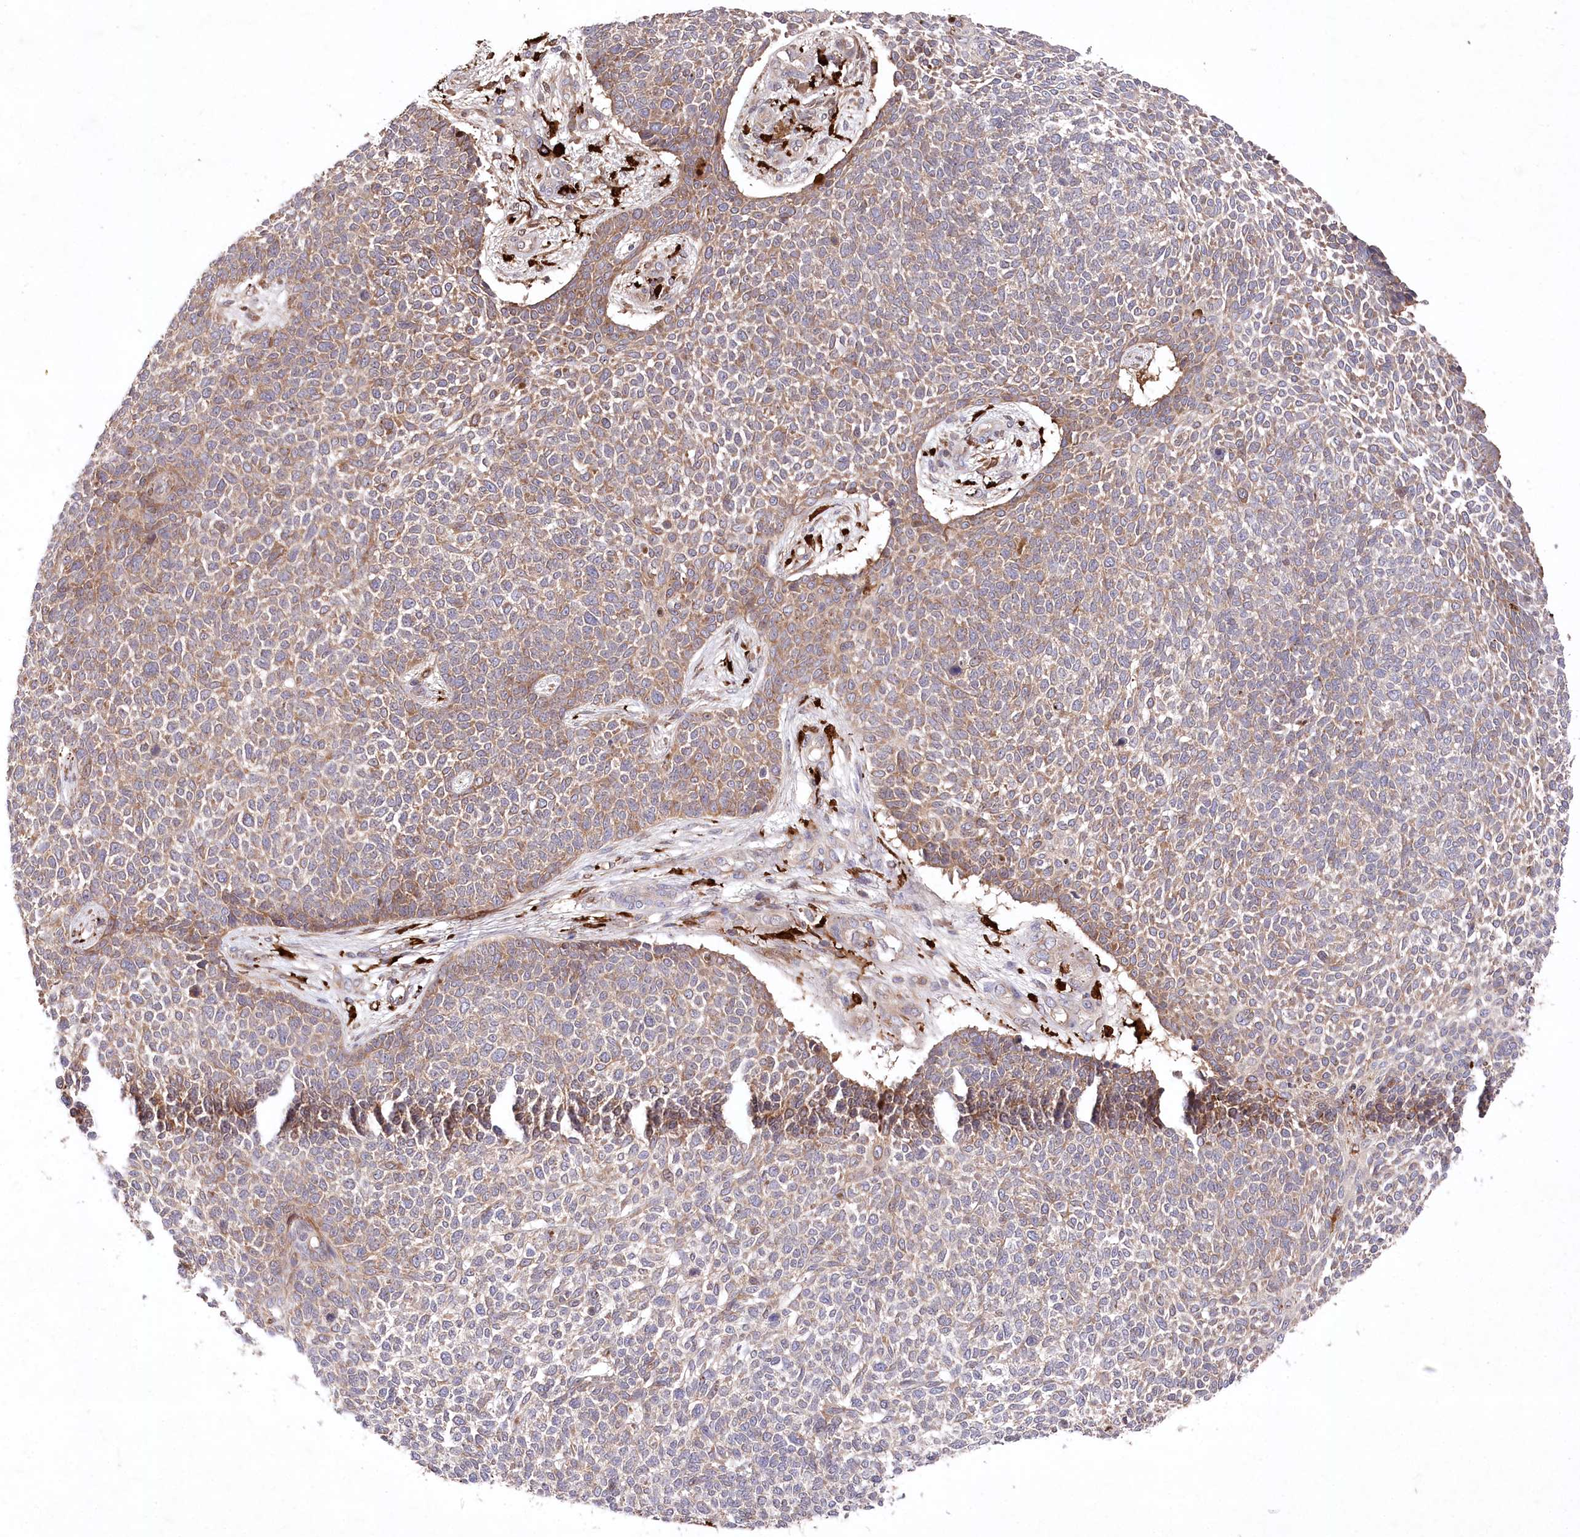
{"staining": {"intensity": "moderate", "quantity": ">75%", "location": "cytoplasmic/membranous"}, "tissue": "skin cancer", "cell_type": "Tumor cells", "image_type": "cancer", "snomed": [{"axis": "morphology", "description": "Basal cell carcinoma"}, {"axis": "topography", "description": "Skin"}], "caption": "The histopathology image demonstrates immunohistochemical staining of skin basal cell carcinoma. There is moderate cytoplasmic/membranous positivity is identified in about >75% of tumor cells. The staining was performed using DAB to visualize the protein expression in brown, while the nuclei were stained in blue with hematoxylin (Magnification: 20x).", "gene": "PPP1R21", "patient": {"sex": "female", "age": 84}}